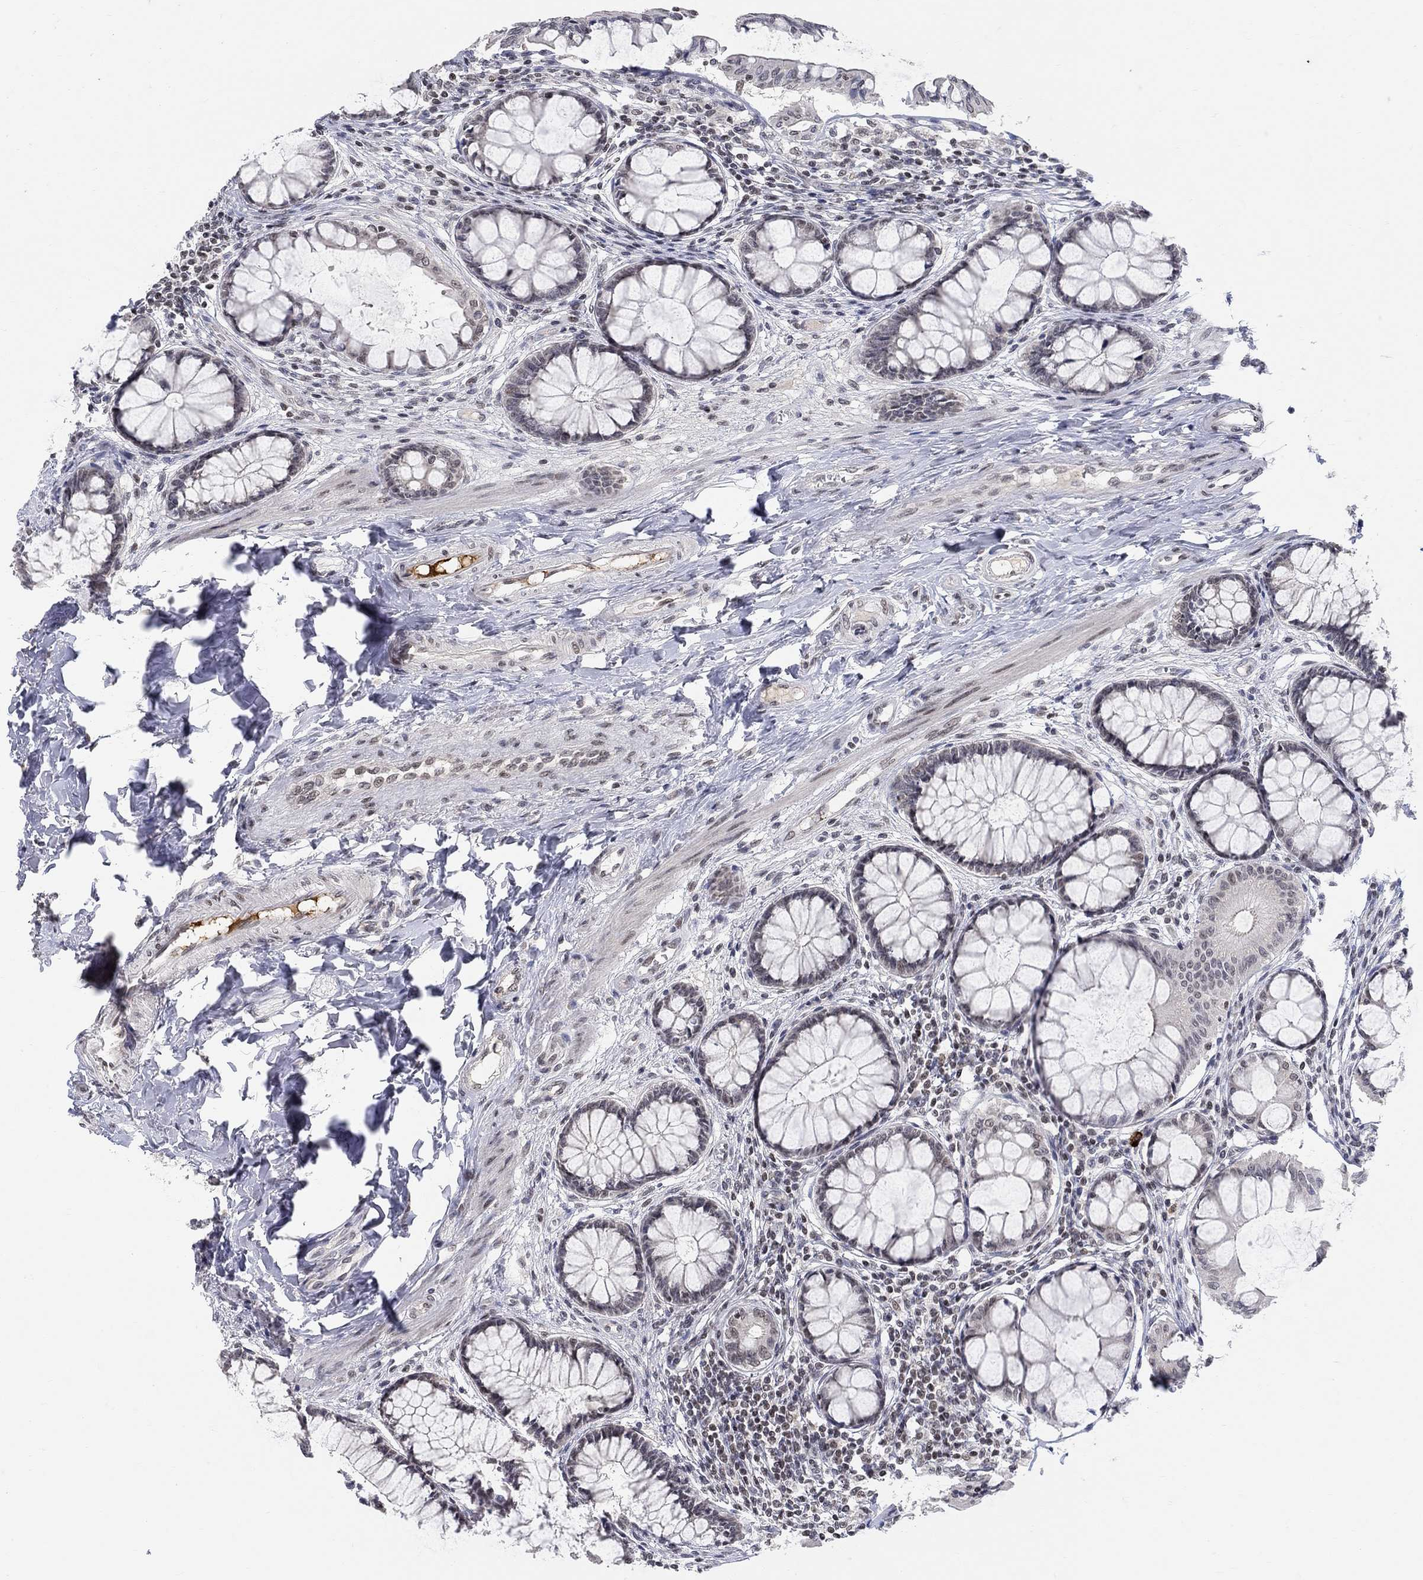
{"staining": {"intensity": "moderate", "quantity": "<25%", "location": "nuclear"}, "tissue": "colon", "cell_type": "Endothelial cells", "image_type": "normal", "snomed": [{"axis": "morphology", "description": "Normal tissue, NOS"}, {"axis": "topography", "description": "Colon"}], "caption": "Protein expression by immunohistochemistry shows moderate nuclear expression in about <25% of endothelial cells in benign colon. The staining was performed using DAB to visualize the protein expression in brown, while the nuclei were stained in blue with hematoxylin (Magnification: 20x).", "gene": "KLF12", "patient": {"sex": "female", "age": 65}}